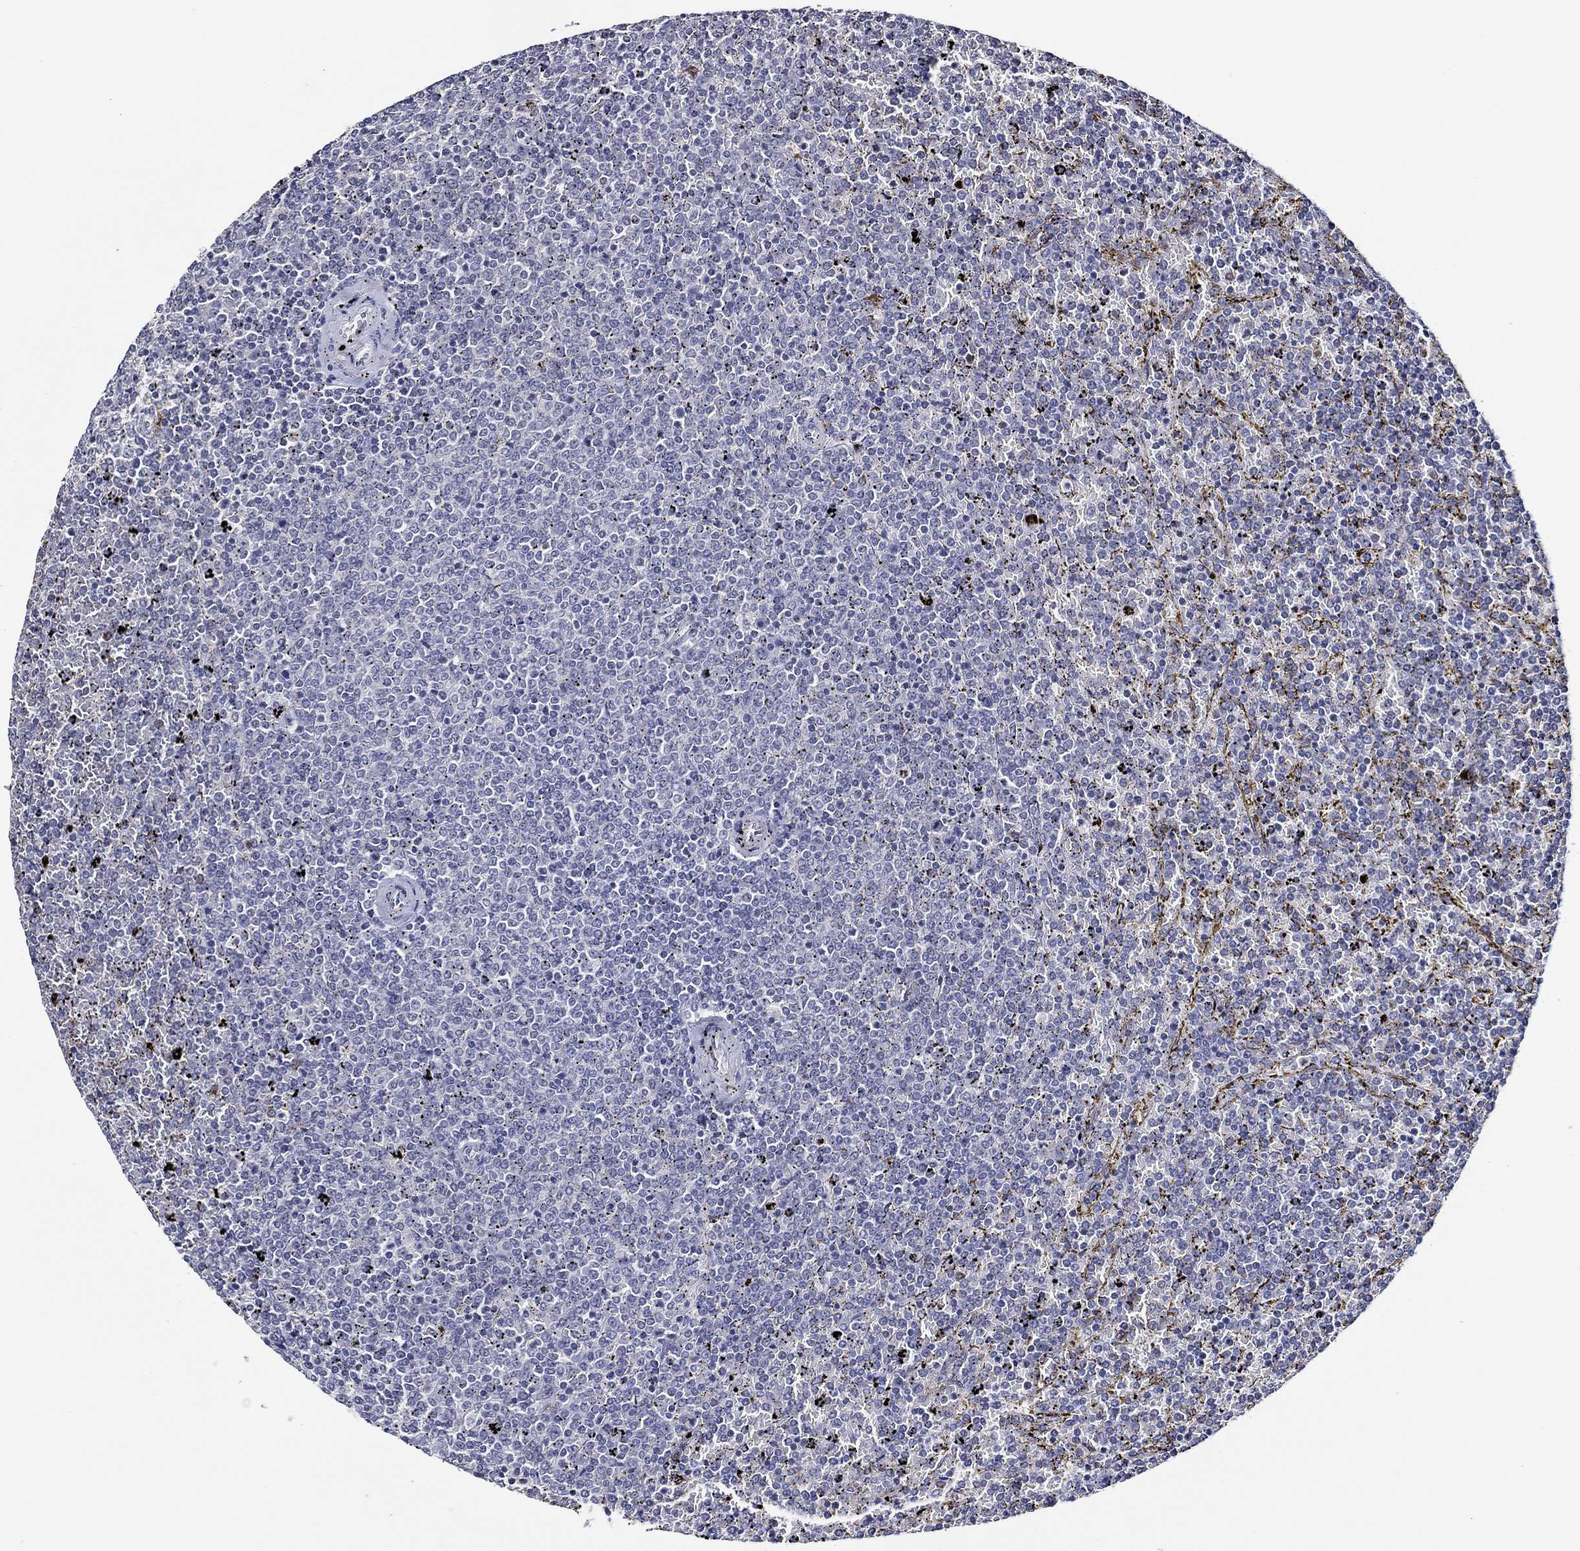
{"staining": {"intensity": "negative", "quantity": "none", "location": "none"}, "tissue": "lymphoma", "cell_type": "Tumor cells", "image_type": "cancer", "snomed": [{"axis": "morphology", "description": "Malignant lymphoma, non-Hodgkin's type, Low grade"}, {"axis": "topography", "description": "Spleen"}], "caption": "IHC photomicrograph of neoplastic tissue: malignant lymphoma, non-Hodgkin's type (low-grade) stained with DAB demonstrates no significant protein expression in tumor cells.", "gene": "GATA2", "patient": {"sex": "female", "age": 77}}